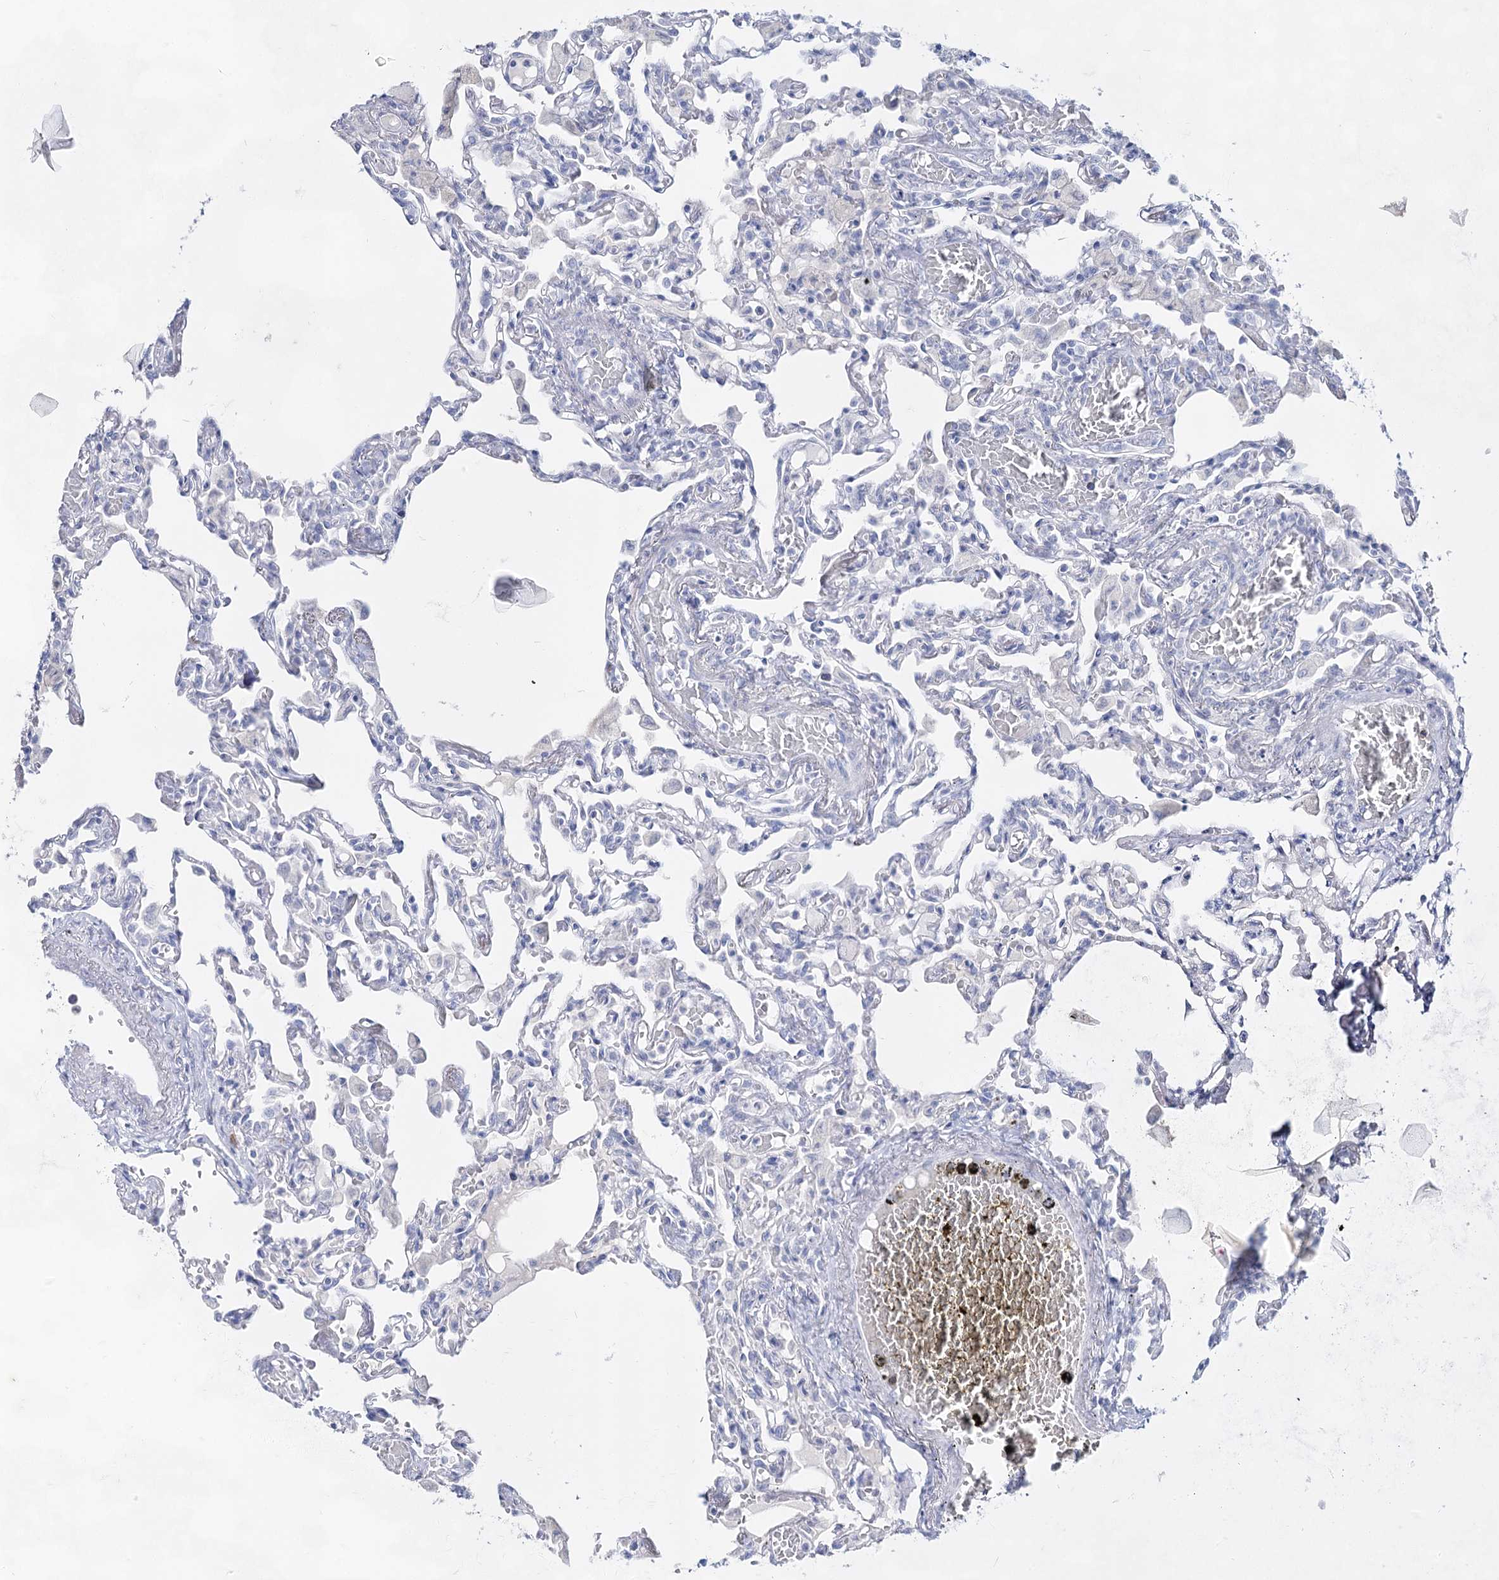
{"staining": {"intensity": "negative", "quantity": "none", "location": "none"}, "tissue": "lung", "cell_type": "Alveolar cells", "image_type": "normal", "snomed": [{"axis": "morphology", "description": "Normal tissue, NOS"}, {"axis": "topography", "description": "Bronchus"}, {"axis": "topography", "description": "Lung"}], "caption": "High power microscopy micrograph of an immunohistochemistry photomicrograph of benign lung, revealing no significant staining in alveolar cells.", "gene": "ACRV1", "patient": {"sex": "female", "age": 49}}